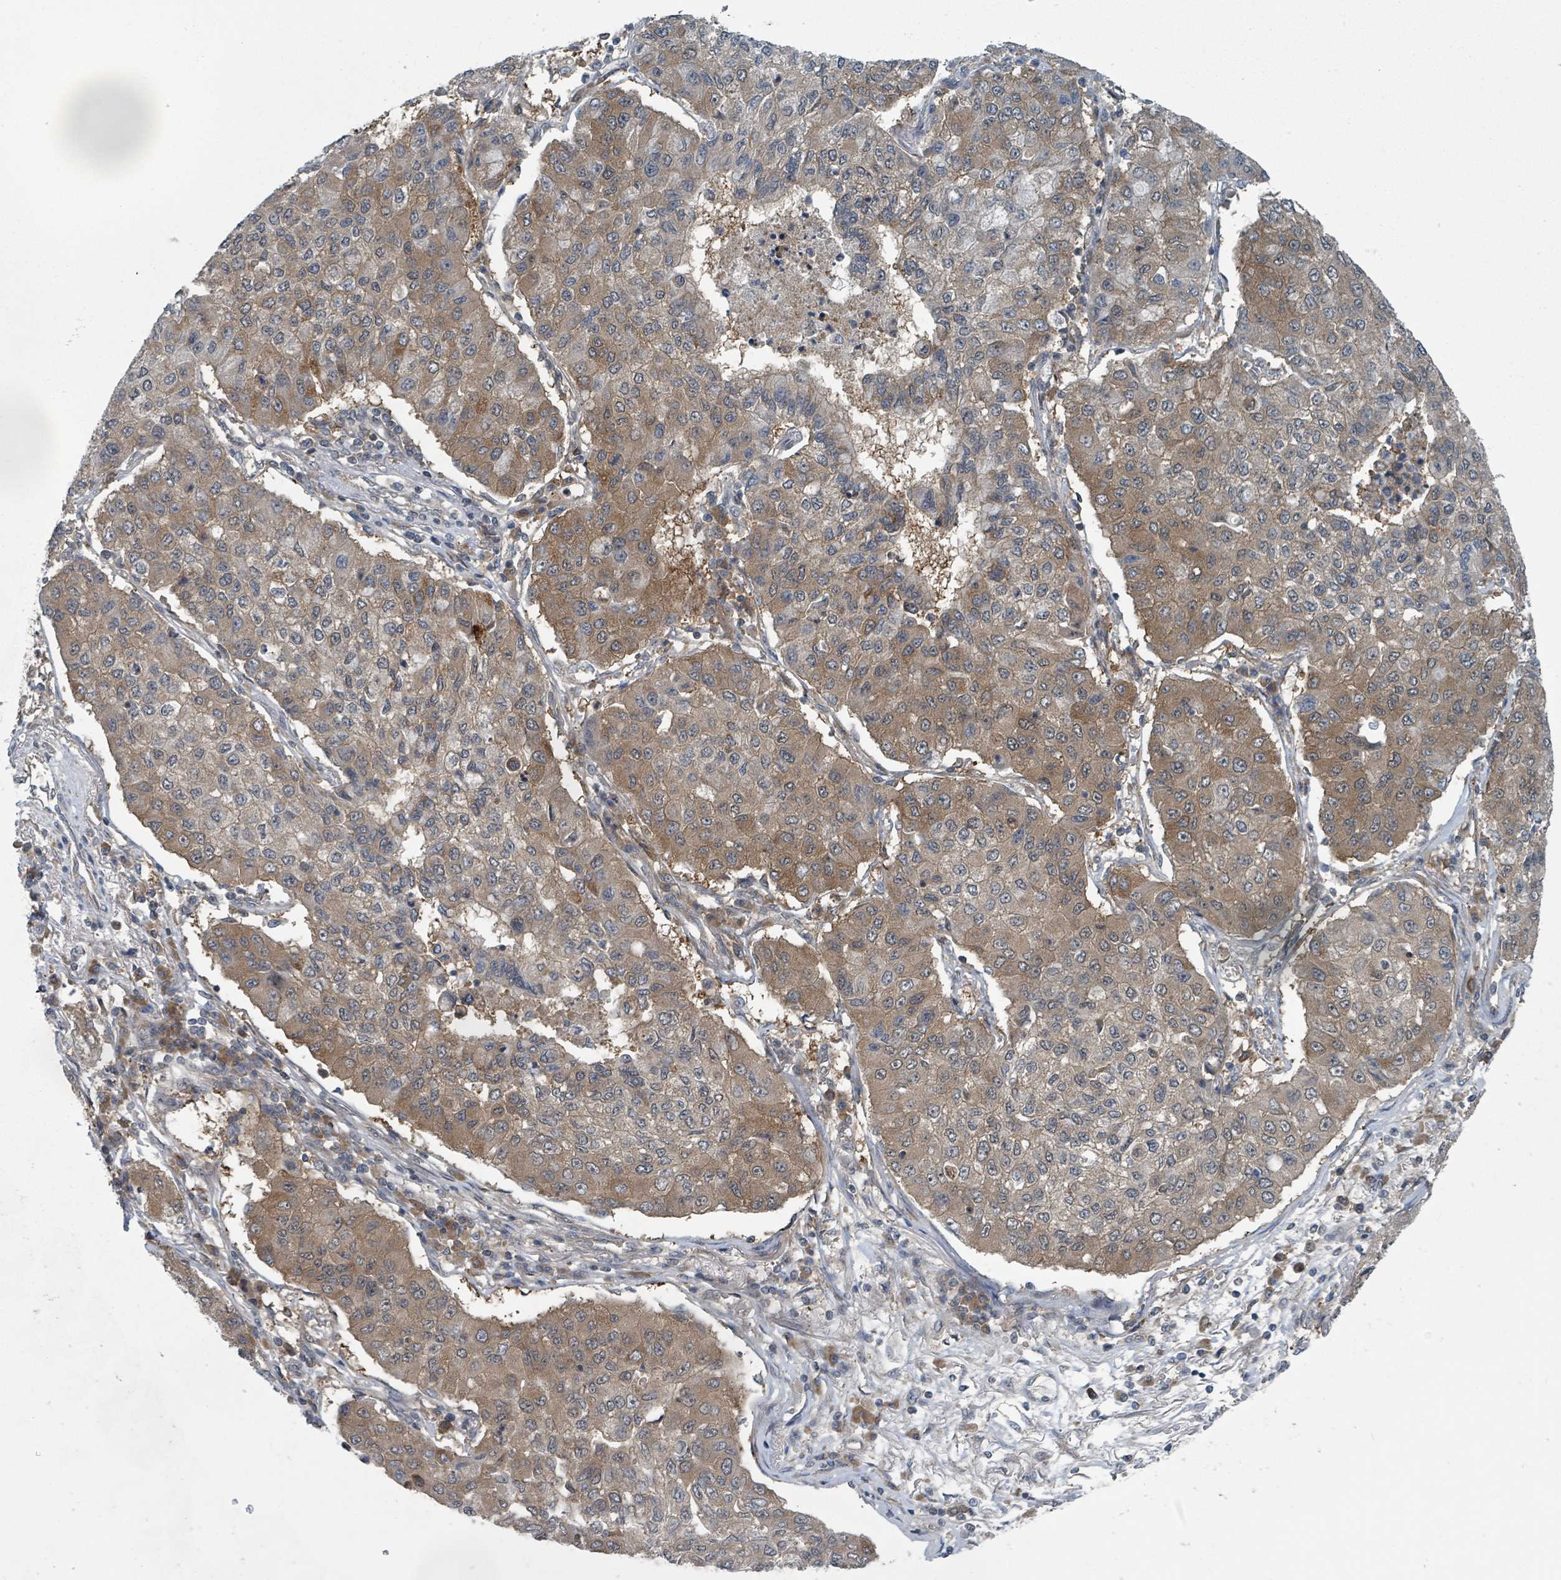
{"staining": {"intensity": "moderate", "quantity": "25%-75%", "location": "cytoplasmic/membranous"}, "tissue": "lung cancer", "cell_type": "Tumor cells", "image_type": "cancer", "snomed": [{"axis": "morphology", "description": "Squamous cell carcinoma, NOS"}, {"axis": "topography", "description": "Lung"}], "caption": "Protein staining of lung squamous cell carcinoma tissue shows moderate cytoplasmic/membranous expression in about 25%-75% of tumor cells. (DAB (3,3'-diaminobenzidine) = brown stain, brightfield microscopy at high magnification).", "gene": "GOLGA7", "patient": {"sex": "male", "age": 74}}